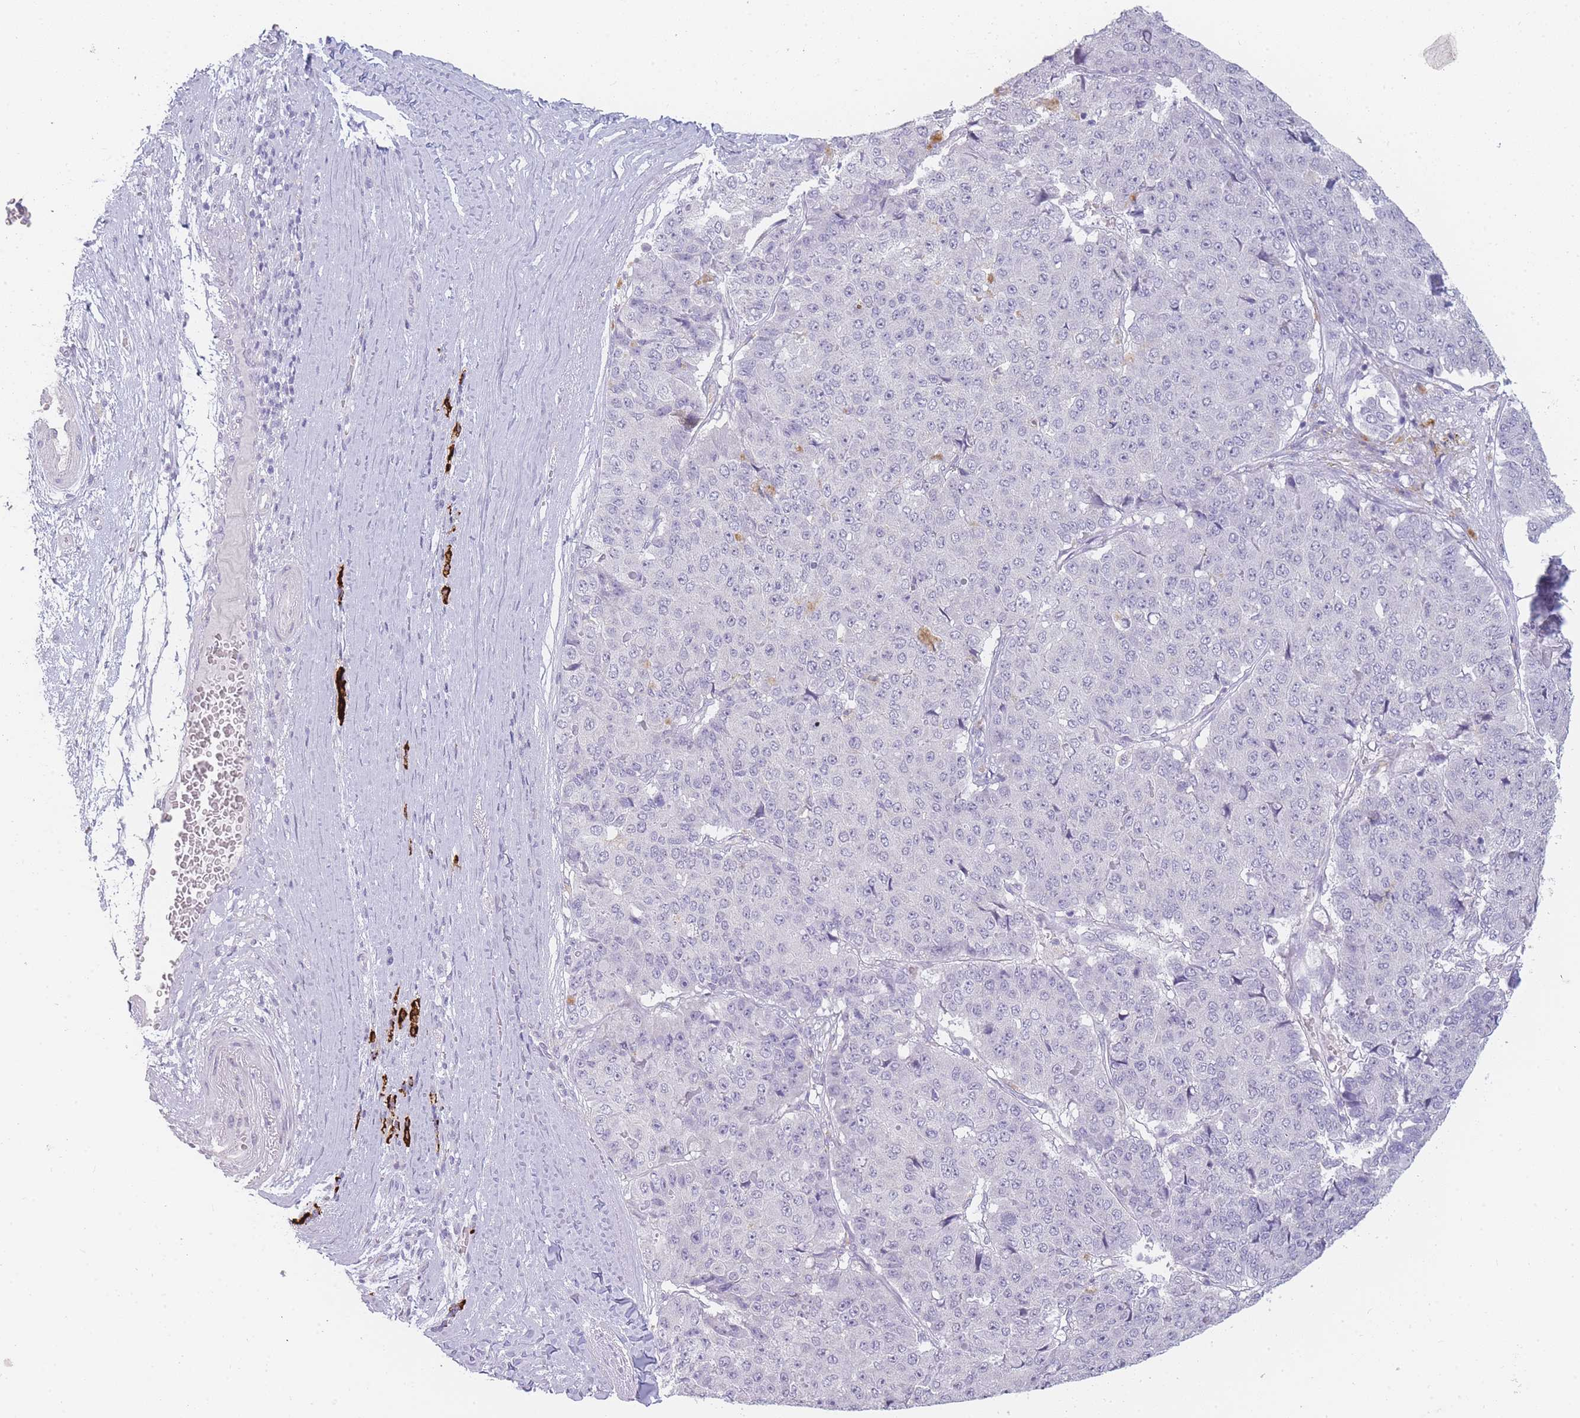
{"staining": {"intensity": "negative", "quantity": "none", "location": "none"}, "tissue": "pancreatic cancer", "cell_type": "Tumor cells", "image_type": "cancer", "snomed": [{"axis": "morphology", "description": "Adenocarcinoma, NOS"}, {"axis": "topography", "description": "Pancreas"}], "caption": "This is a photomicrograph of IHC staining of adenocarcinoma (pancreatic), which shows no staining in tumor cells.", "gene": "INS", "patient": {"sex": "male", "age": 50}}